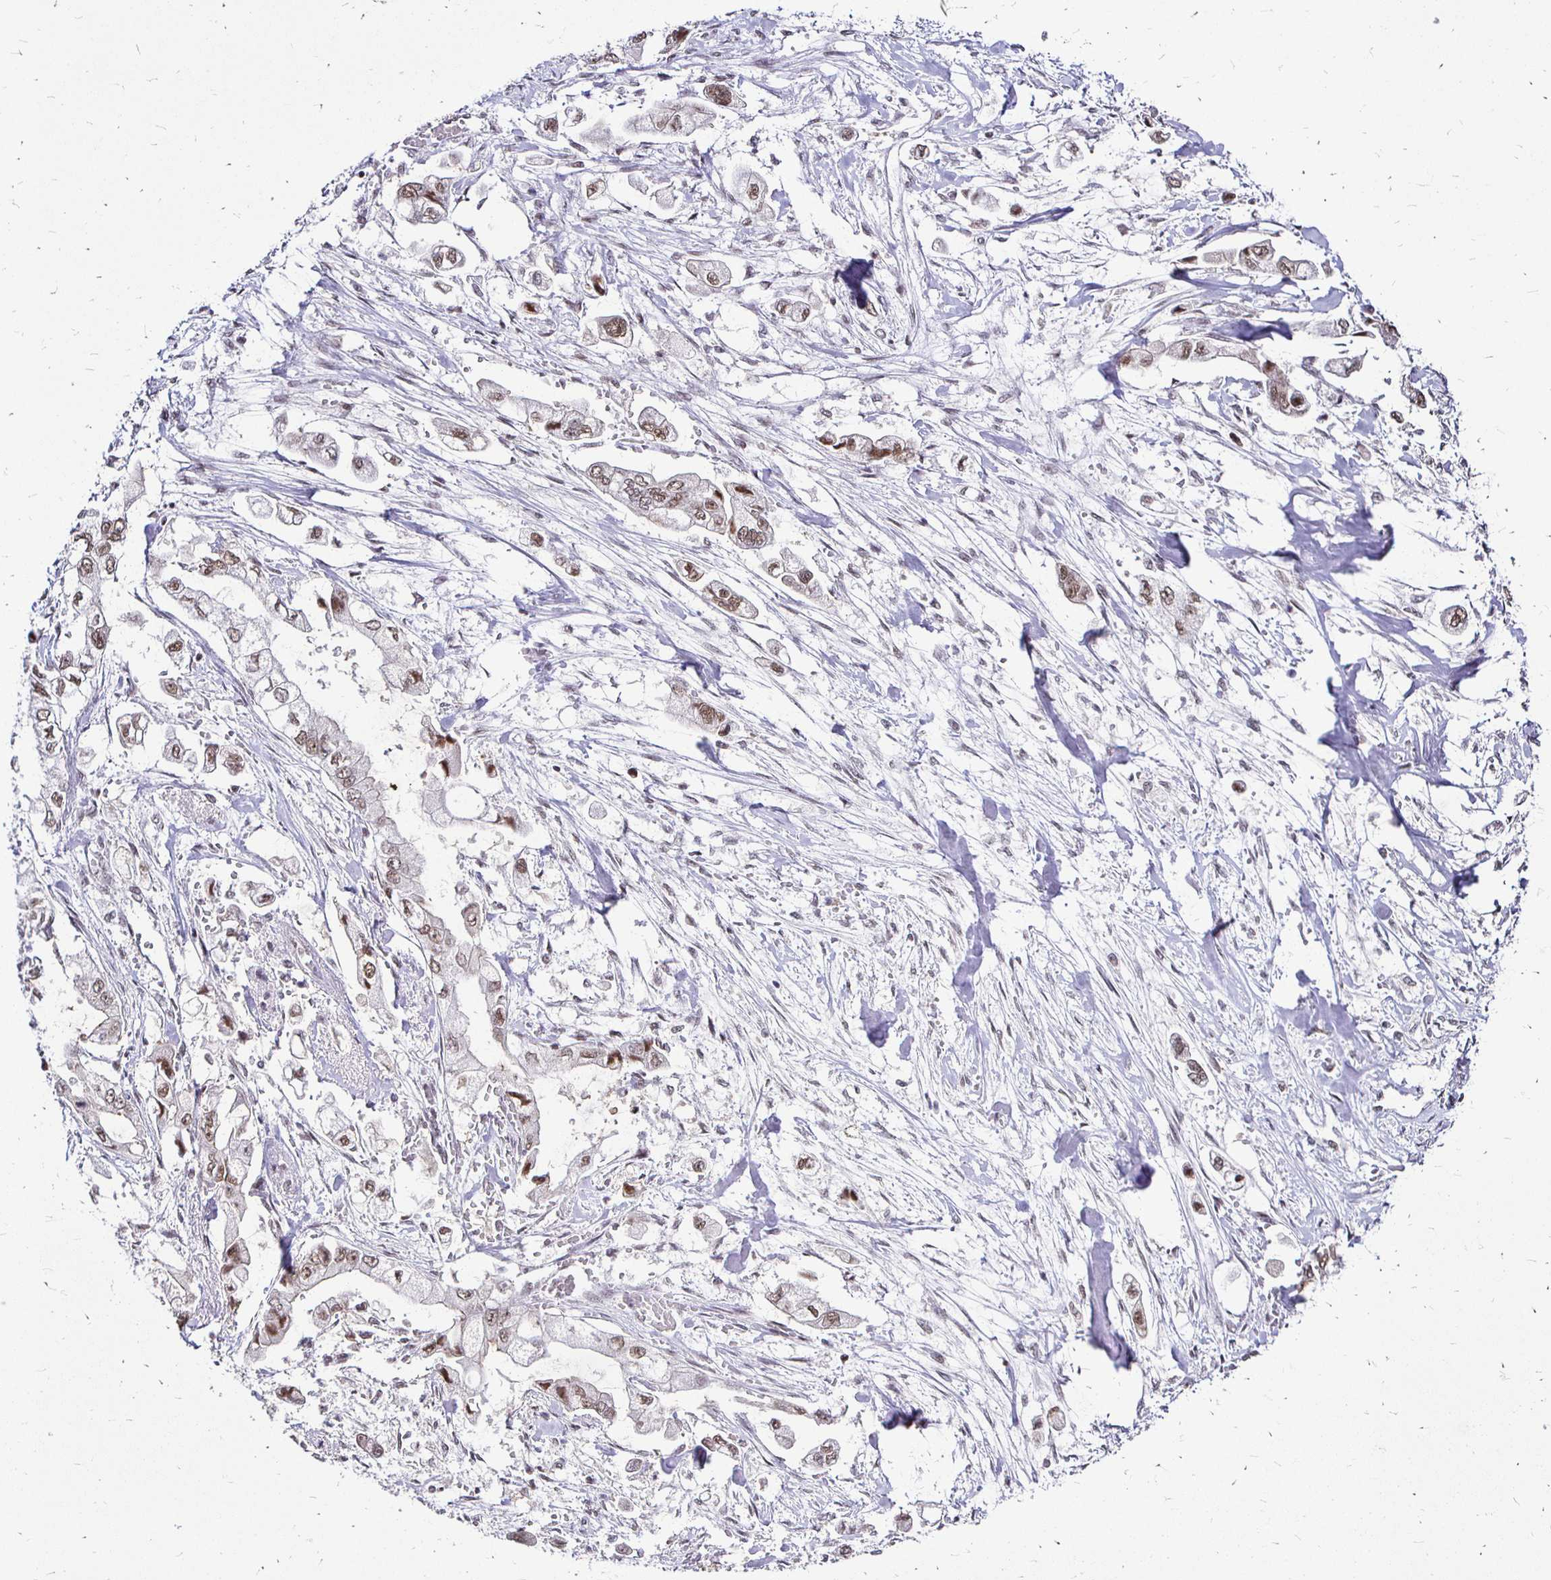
{"staining": {"intensity": "weak", "quantity": ">75%", "location": "nuclear"}, "tissue": "stomach cancer", "cell_type": "Tumor cells", "image_type": "cancer", "snomed": [{"axis": "morphology", "description": "Adenocarcinoma, NOS"}, {"axis": "topography", "description": "Stomach"}], "caption": "Weak nuclear expression is seen in about >75% of tumor cells in stomach cancer.", "gene": "SIN3A", "patient": {"sex": "male", "age": 62}}